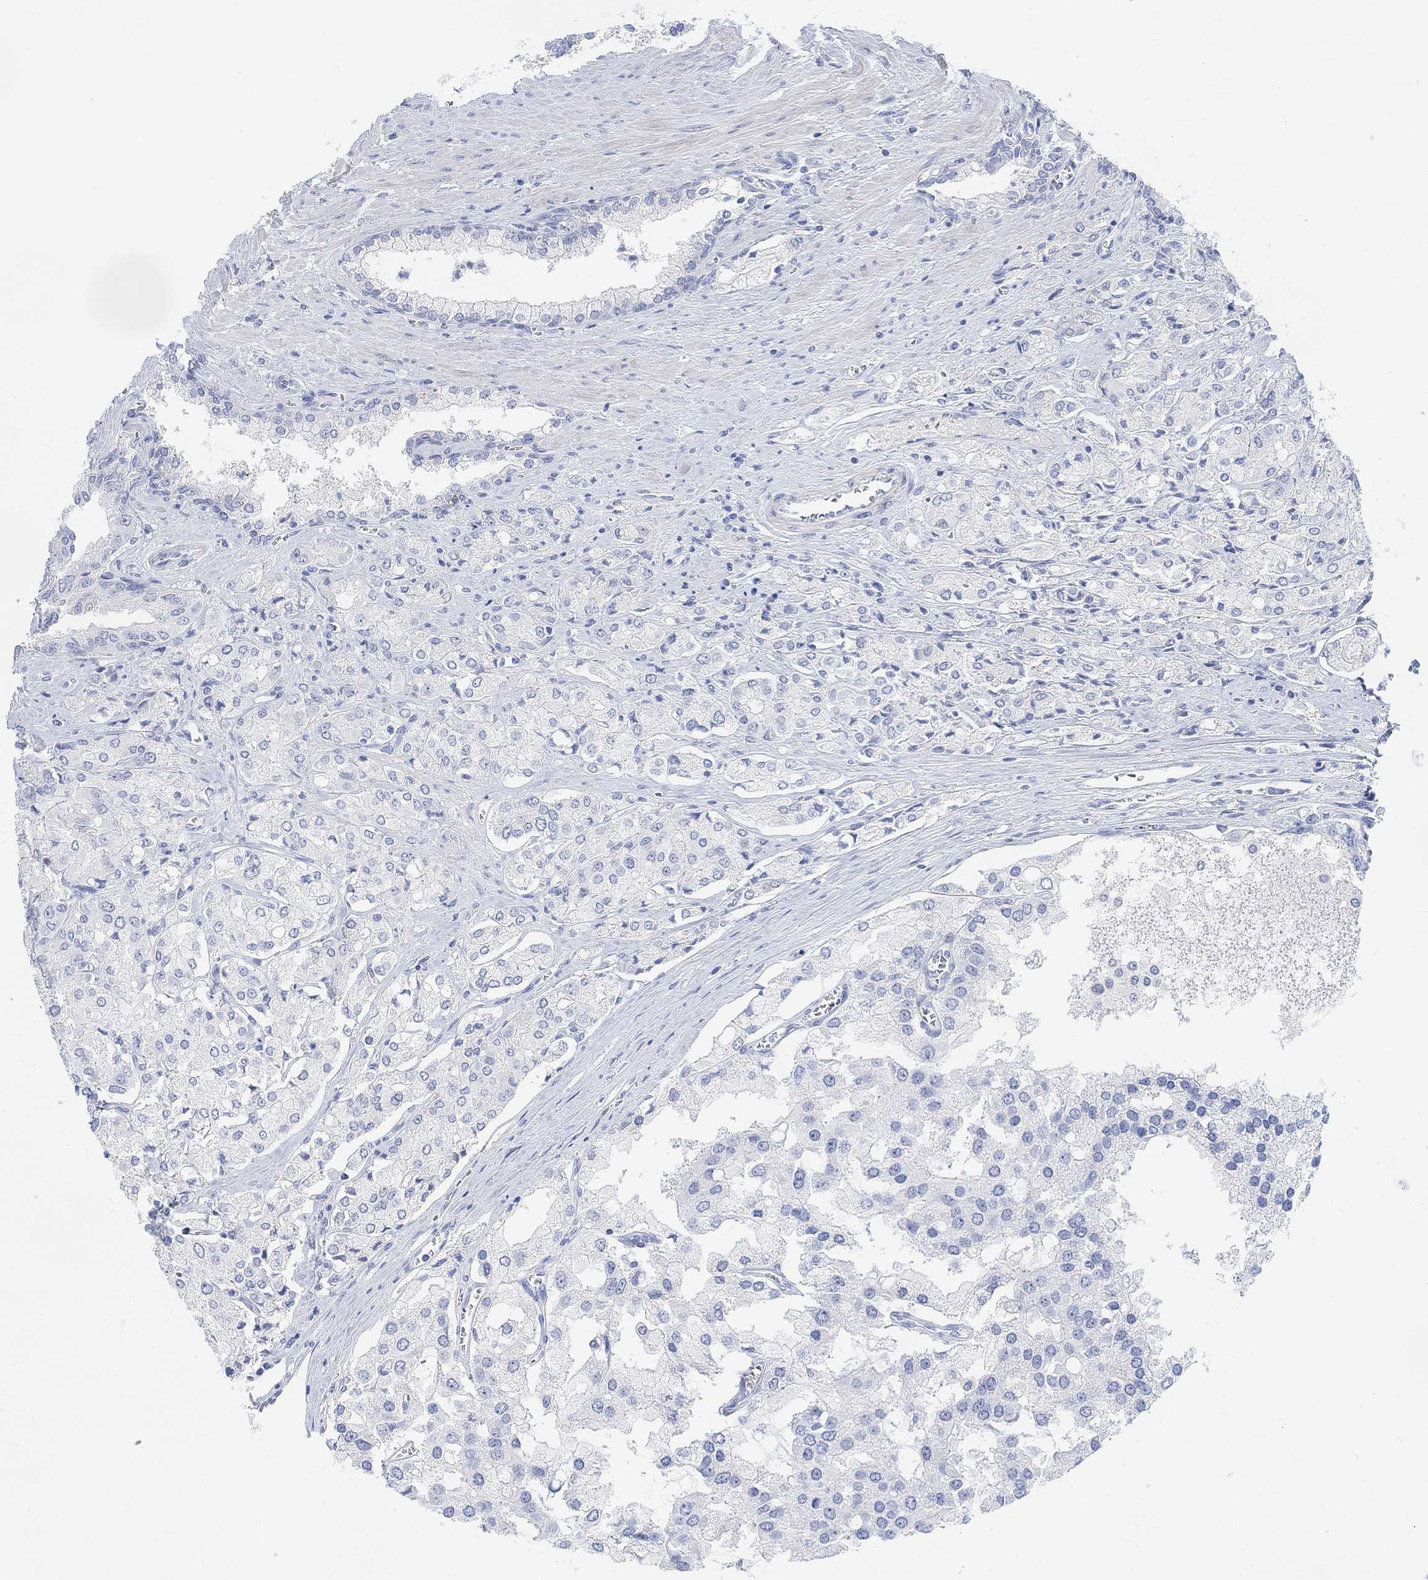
{"staining": {"intensity": "negative", "quantity": "none", "location": "none"}, "tissue": "prostate cancer", "cell_type": "Tumor cells", "image_type": "cancer", "snomed": [{"axis": "morphology", "description": "Adenocarcinoma, NOS"}, {"axis": "topography", "description": "Prostate and seminal vesicle, NOS"}, {"axis": "topography", "description": "Prostate"}], "caption": "Immunohistochemistry (IHC) micrograph of adenocarcinoma (prostate) stained for a protein (brown), which displays no positivity in tumor cells.", "gene": "ENO4", "patient": {"sex": "male", "age": 67}}